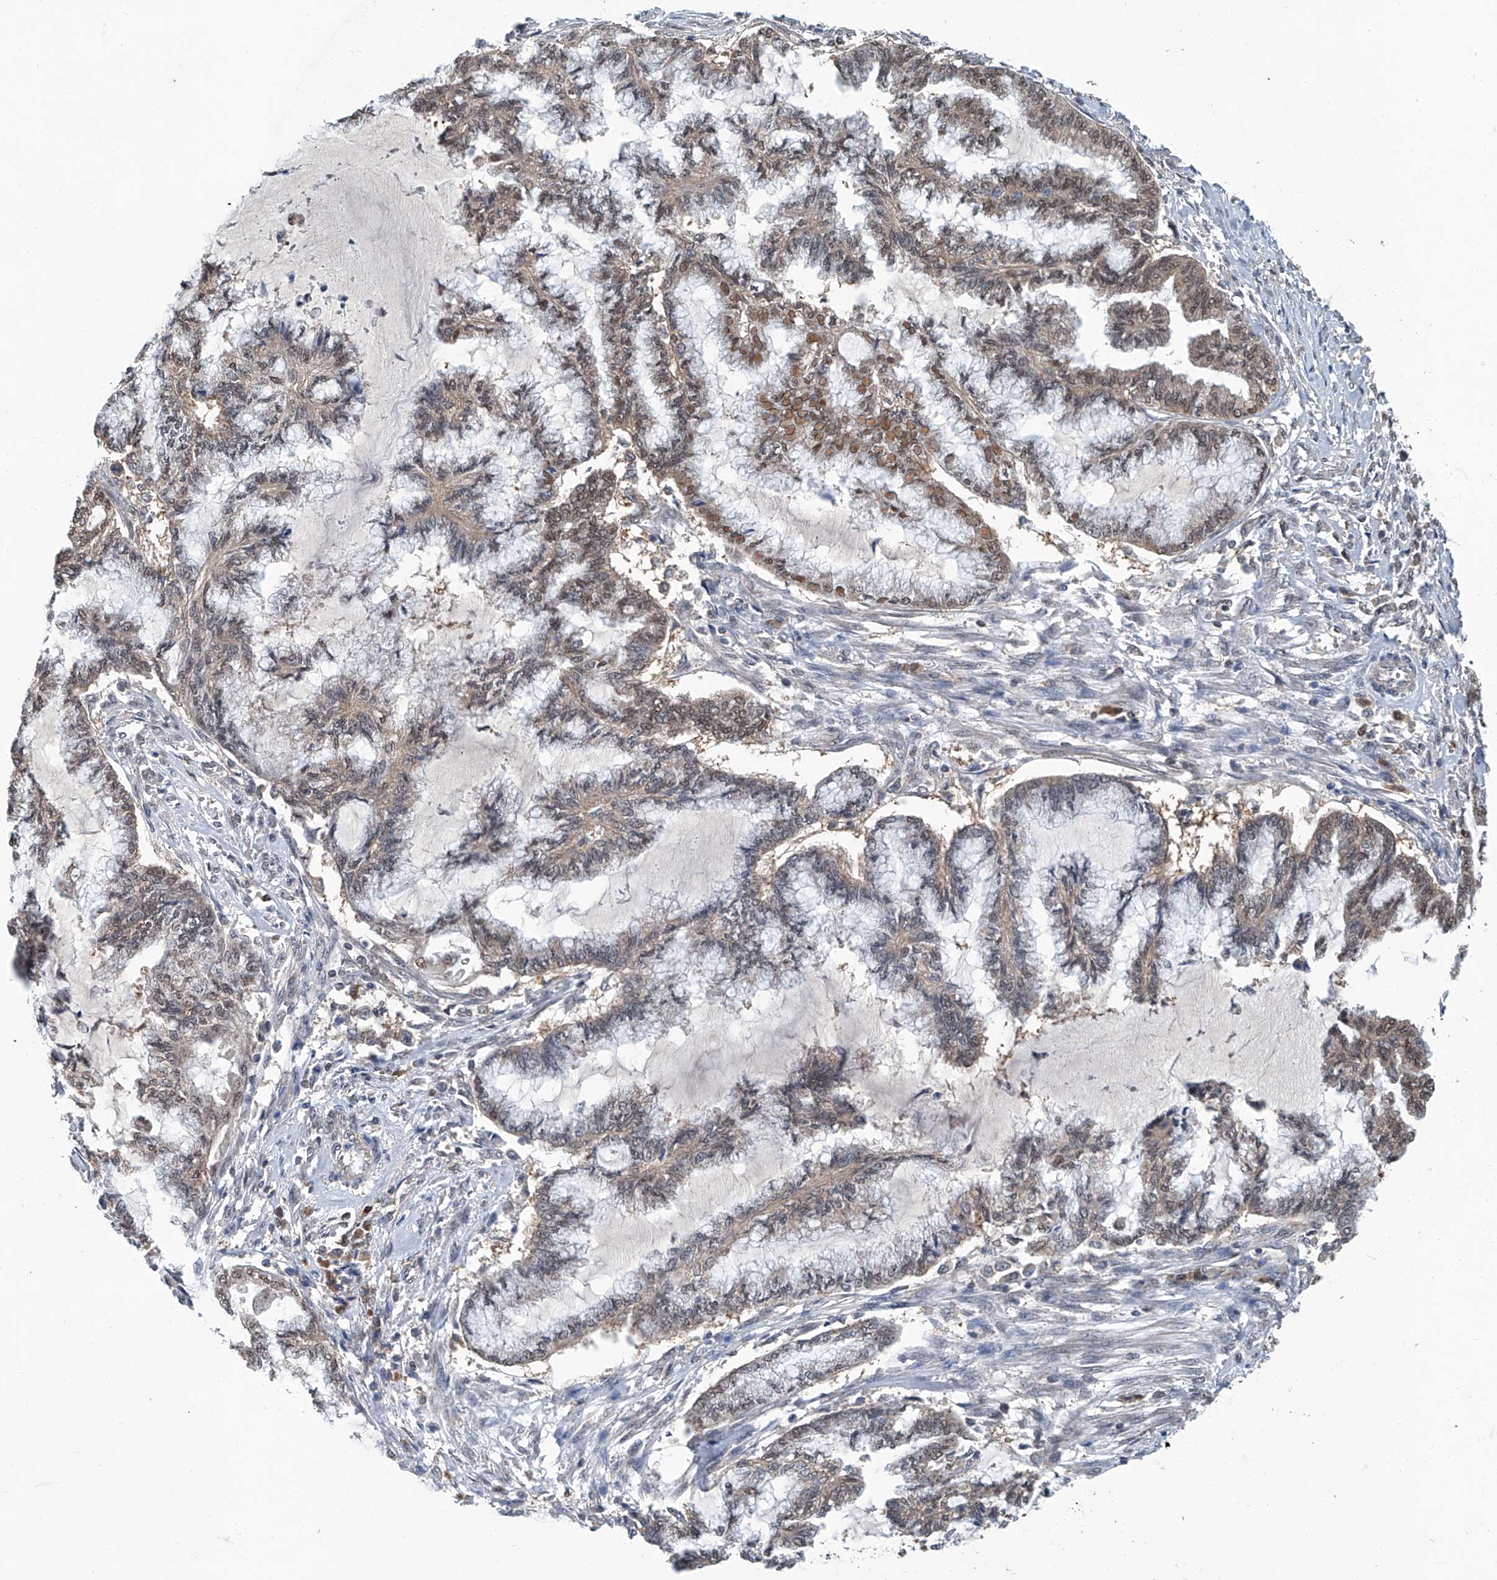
{"staining": {"intensity": "weak", "quantity": "25%-75%", "location": "cytoplasmic/membranous,nuclear"}, "tissue": "endometrial cancer", "cell_type": "Tumor cells", "image_type": "cancer", "snomed": [{"axis": "morphology", "description": "Adenocarcinoma, NOS"}, {"axis": "topography", "description": "Endometrium"}], "caption": "Adenocarcinoma (endometrial) was stained to show a protein in brown. There is low levels of weak cytoplasmic/membranous and nuclear expression in about 25%-75% of tumor cells.", "gene": "CLK1", "patient": {"sex": "female", "age": 86}}